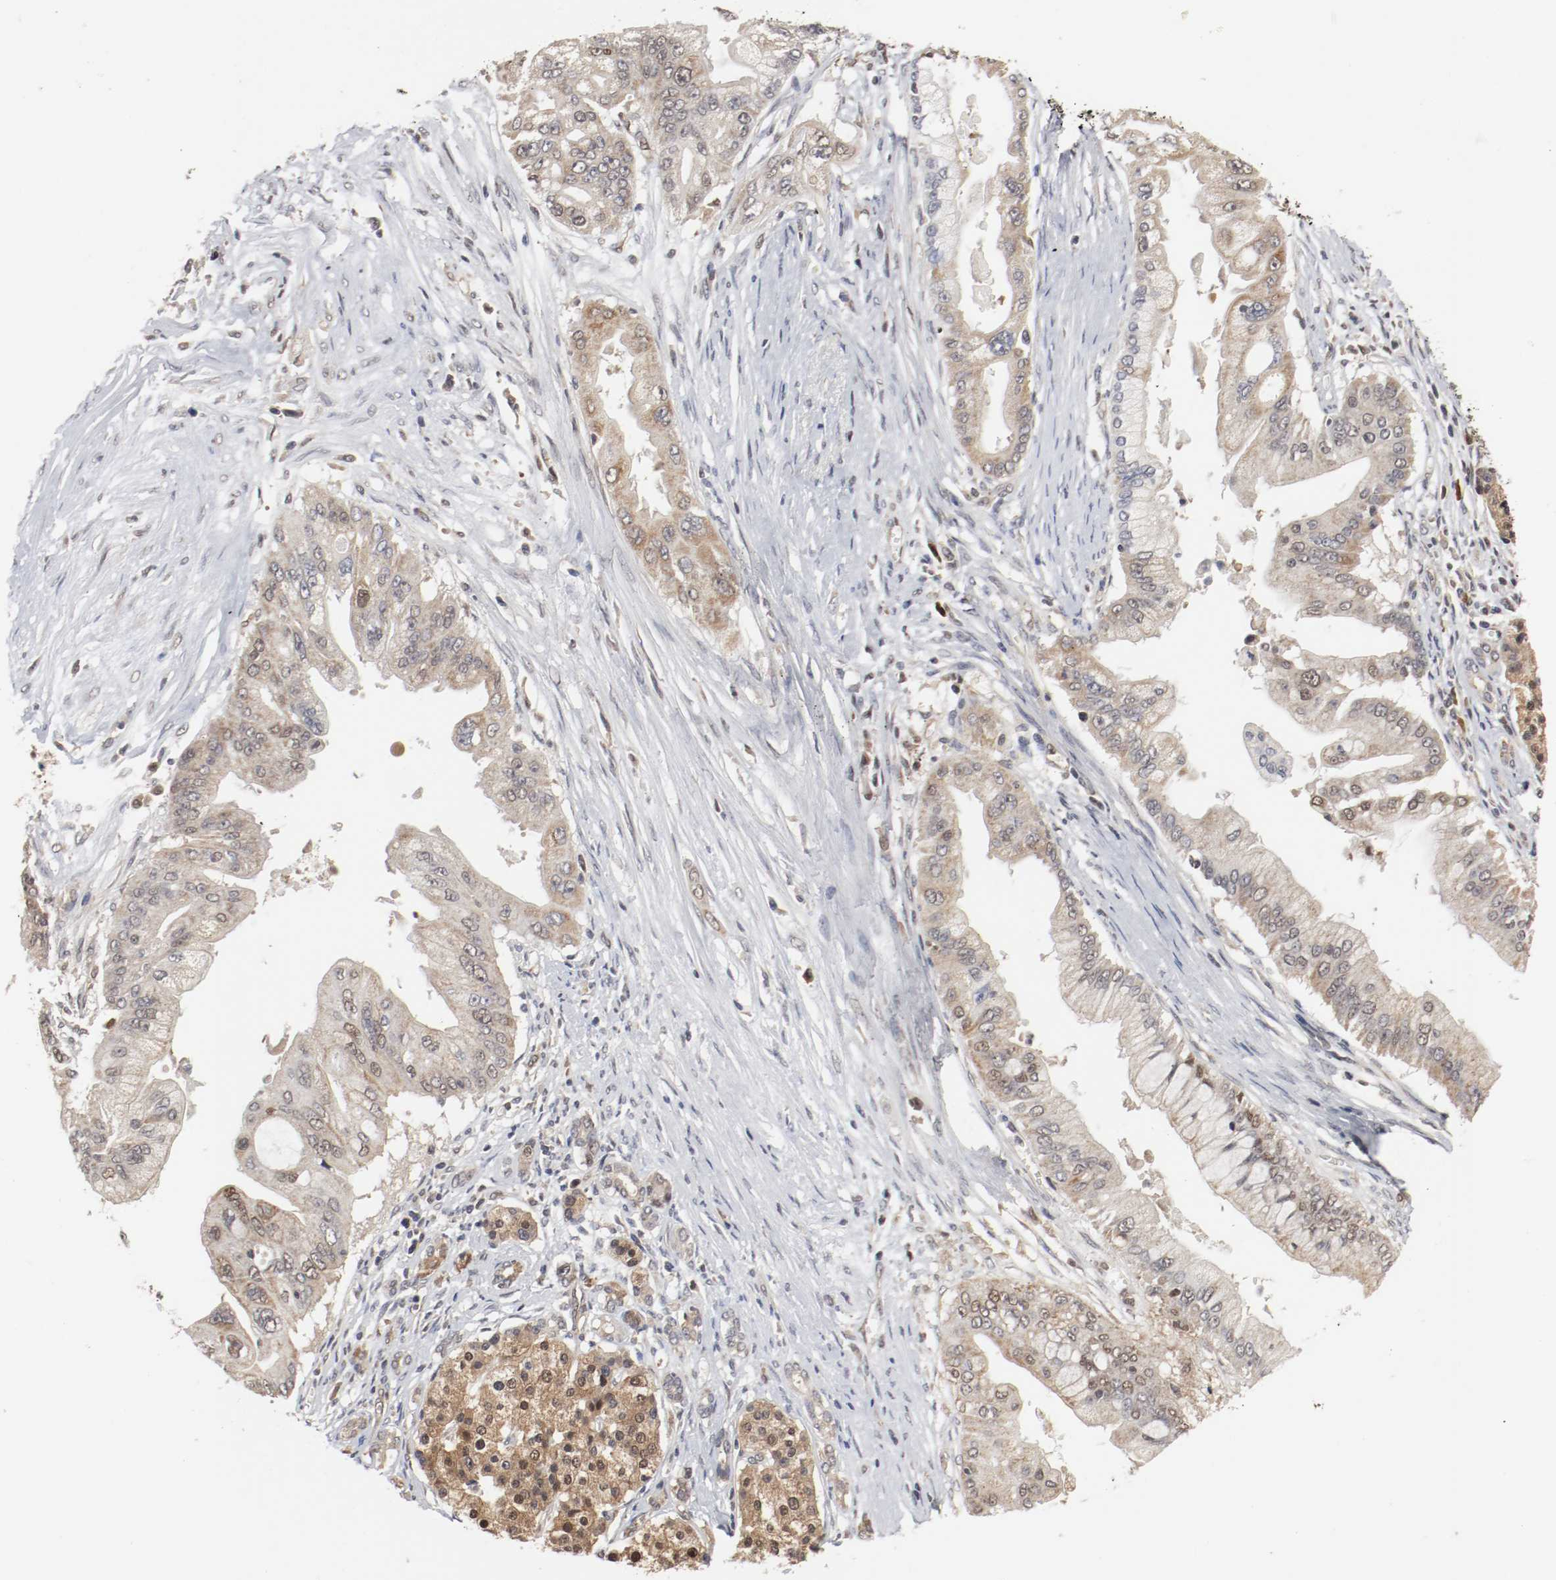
{"staining": {"intensity": "moderate", "quantity": ">75%", "location": "cytoplasmic/membranous,nuclear"}, "tissue": "pancreatic cancer", "cell_type": "Tumor cells", "image_type": "cancer", "snomed": [{"axis": "morphology", "description": "Adenocarcinoma, NOS"}, {"axis": "topography", "description": "Pancreas"}], "caption": "Brown immunohistochemical staining in human pancreatic cancer shows moderate cytoplasmic/membranous and nuclear positivity in approximately >75% of tumor cells. (Brightfield microscopy of DAB IHC at high magnification).", "gene": "AFG3L2", "patient": {"sex": "male", "age": 59}}